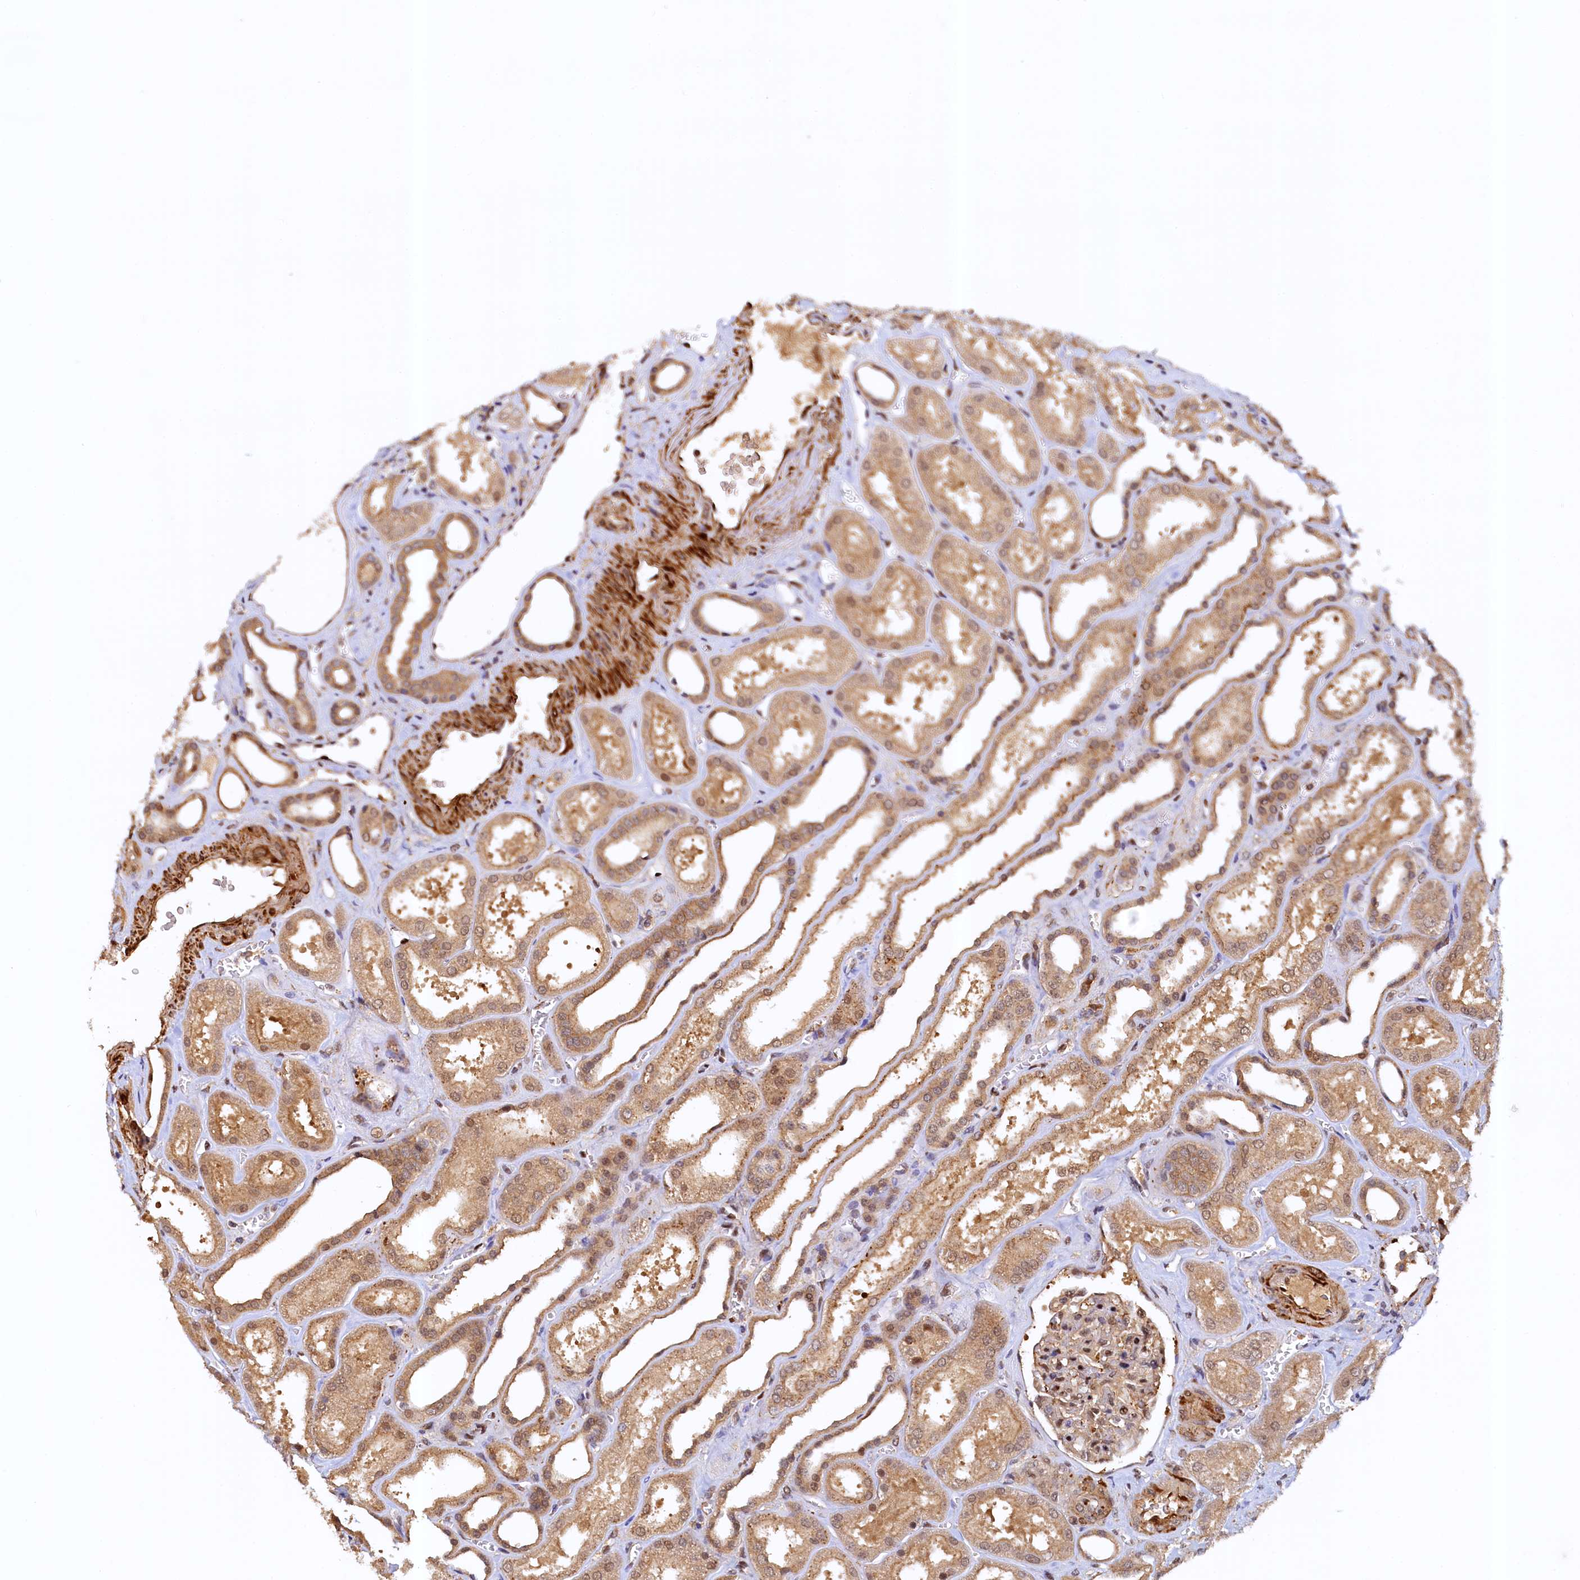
{"staining": {"intensity": "moderate", "quantity": "25%-75%", "location": "nuclear"}, "tissue": "kidney", "cell_type": "Cells in glomeruli", "image_type": "normal", "snomed": [{"axis": "morphology", "description": "Normal tissue, NOS"}, {"axis": "morphology", "description": "Adenocarcinoma, NOS"}, {"axis": "topography", "description": "Kidney"}], "caption": "A high-resolution image shows immunohistochemistry (IHC) staining of unremarkable kidney, which reveals moderate nuclear positivity in approximately 25%-75% of cells in glomeruli. The staining was performed using DAB (3,3'-diaminobenzidine) to visualize the protein expression in brown, while the nuclei were stained in blue with hematoxylin (Magnification: 20x).", "gene": "UBL7", "patient": {"sex": "female", "age": 68}}